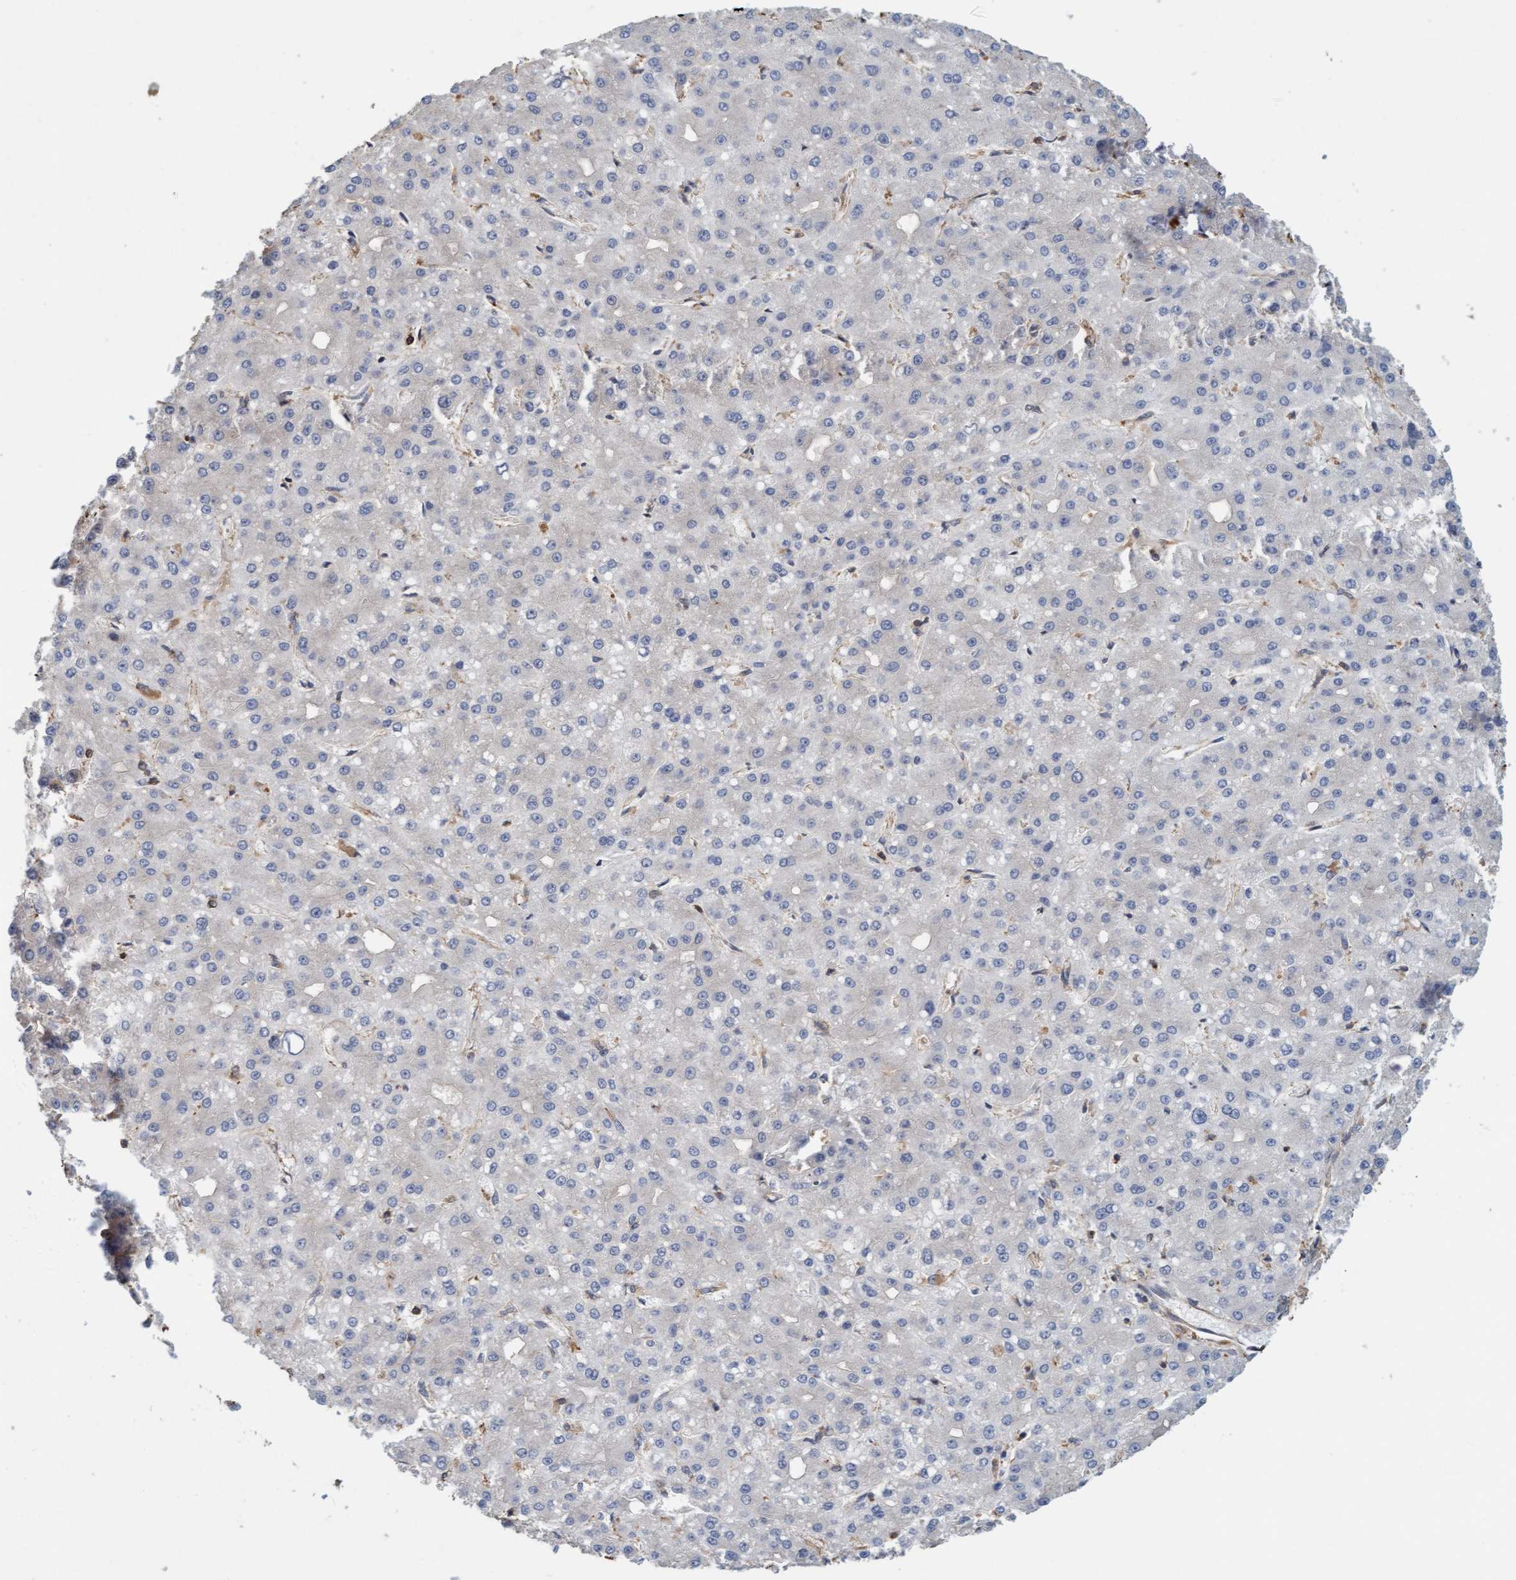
{"staining": {"intensity": "negative", "quantity": "none", "location": "none"}, "tissue": "liver cancer", "cell_type": "Tumor cells", "image_type": "cancer", "snomed": [{"axis": "morphology", "description": "Carcinoma, Hepatocellular, NOS"}, {"axis": "topography", "description": "Liver"}], "caption": "A photomicrograph of human liver cancer (hepatocellular carcinoma) is negative for staining in tumor cells. (Stains: DAB immunohistochemistry (IHC) with hematoxylin counter stain, Microscopy: brightfield microscopy at high magnification).", "gene": "FXR2", "patient": {"sex": "male", "age": 67}}